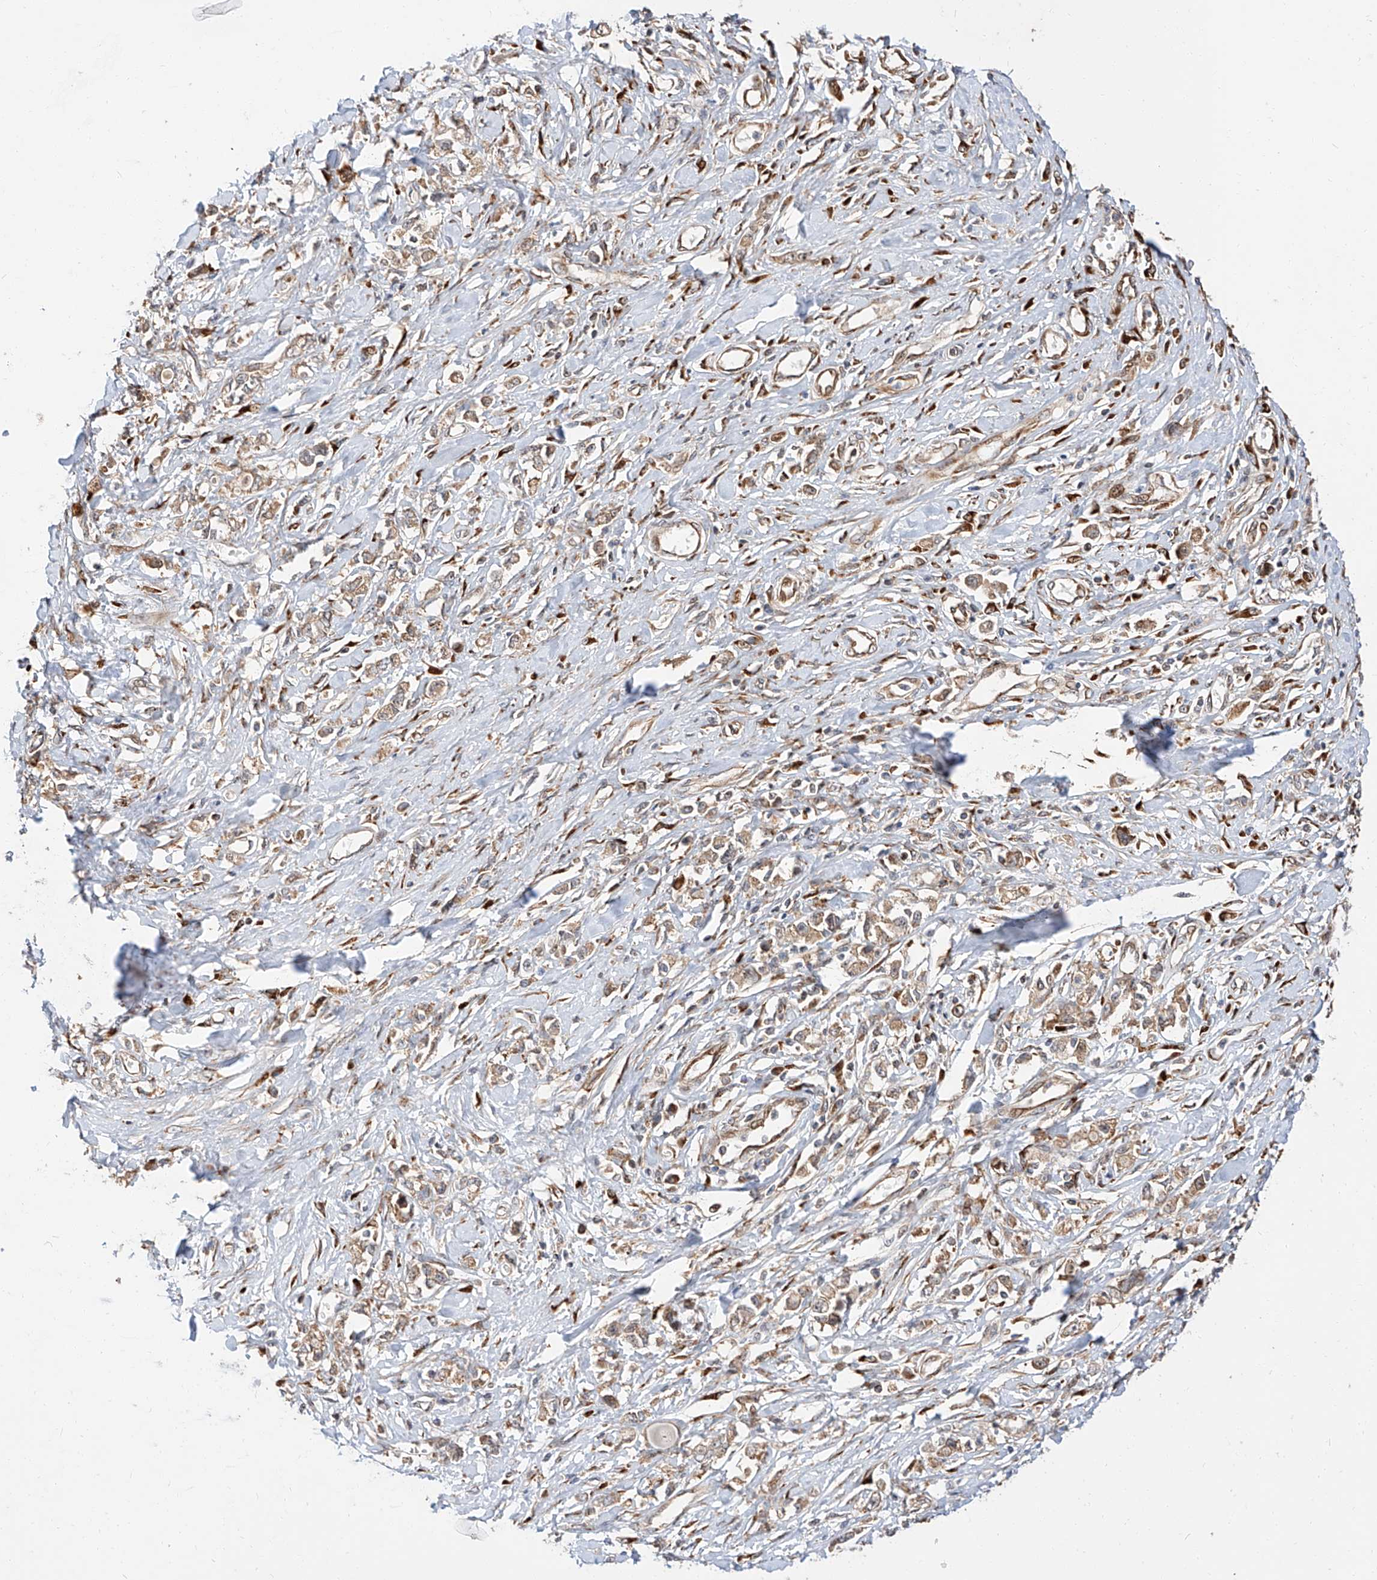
{"staining": {"intensity": "weak", "quantity": ">75%", "location": "cytoplasmic/membranous"}, "tissue": "stomach cancer", "cell_type": "Tumor cells", "image_type": "cancer", "snomed": [{"axis": "morphology", "description": "Adenocarcinoma, NOS"}, {"axis": "topography", "description": "Stomach"}], "caption": "Stomach cancer (adenocarcinoma) stained with a protein marker shows weak staining in tumor cells.", "gene": "DIRAS3", "patient": {"sex": "female", "age": 76}}